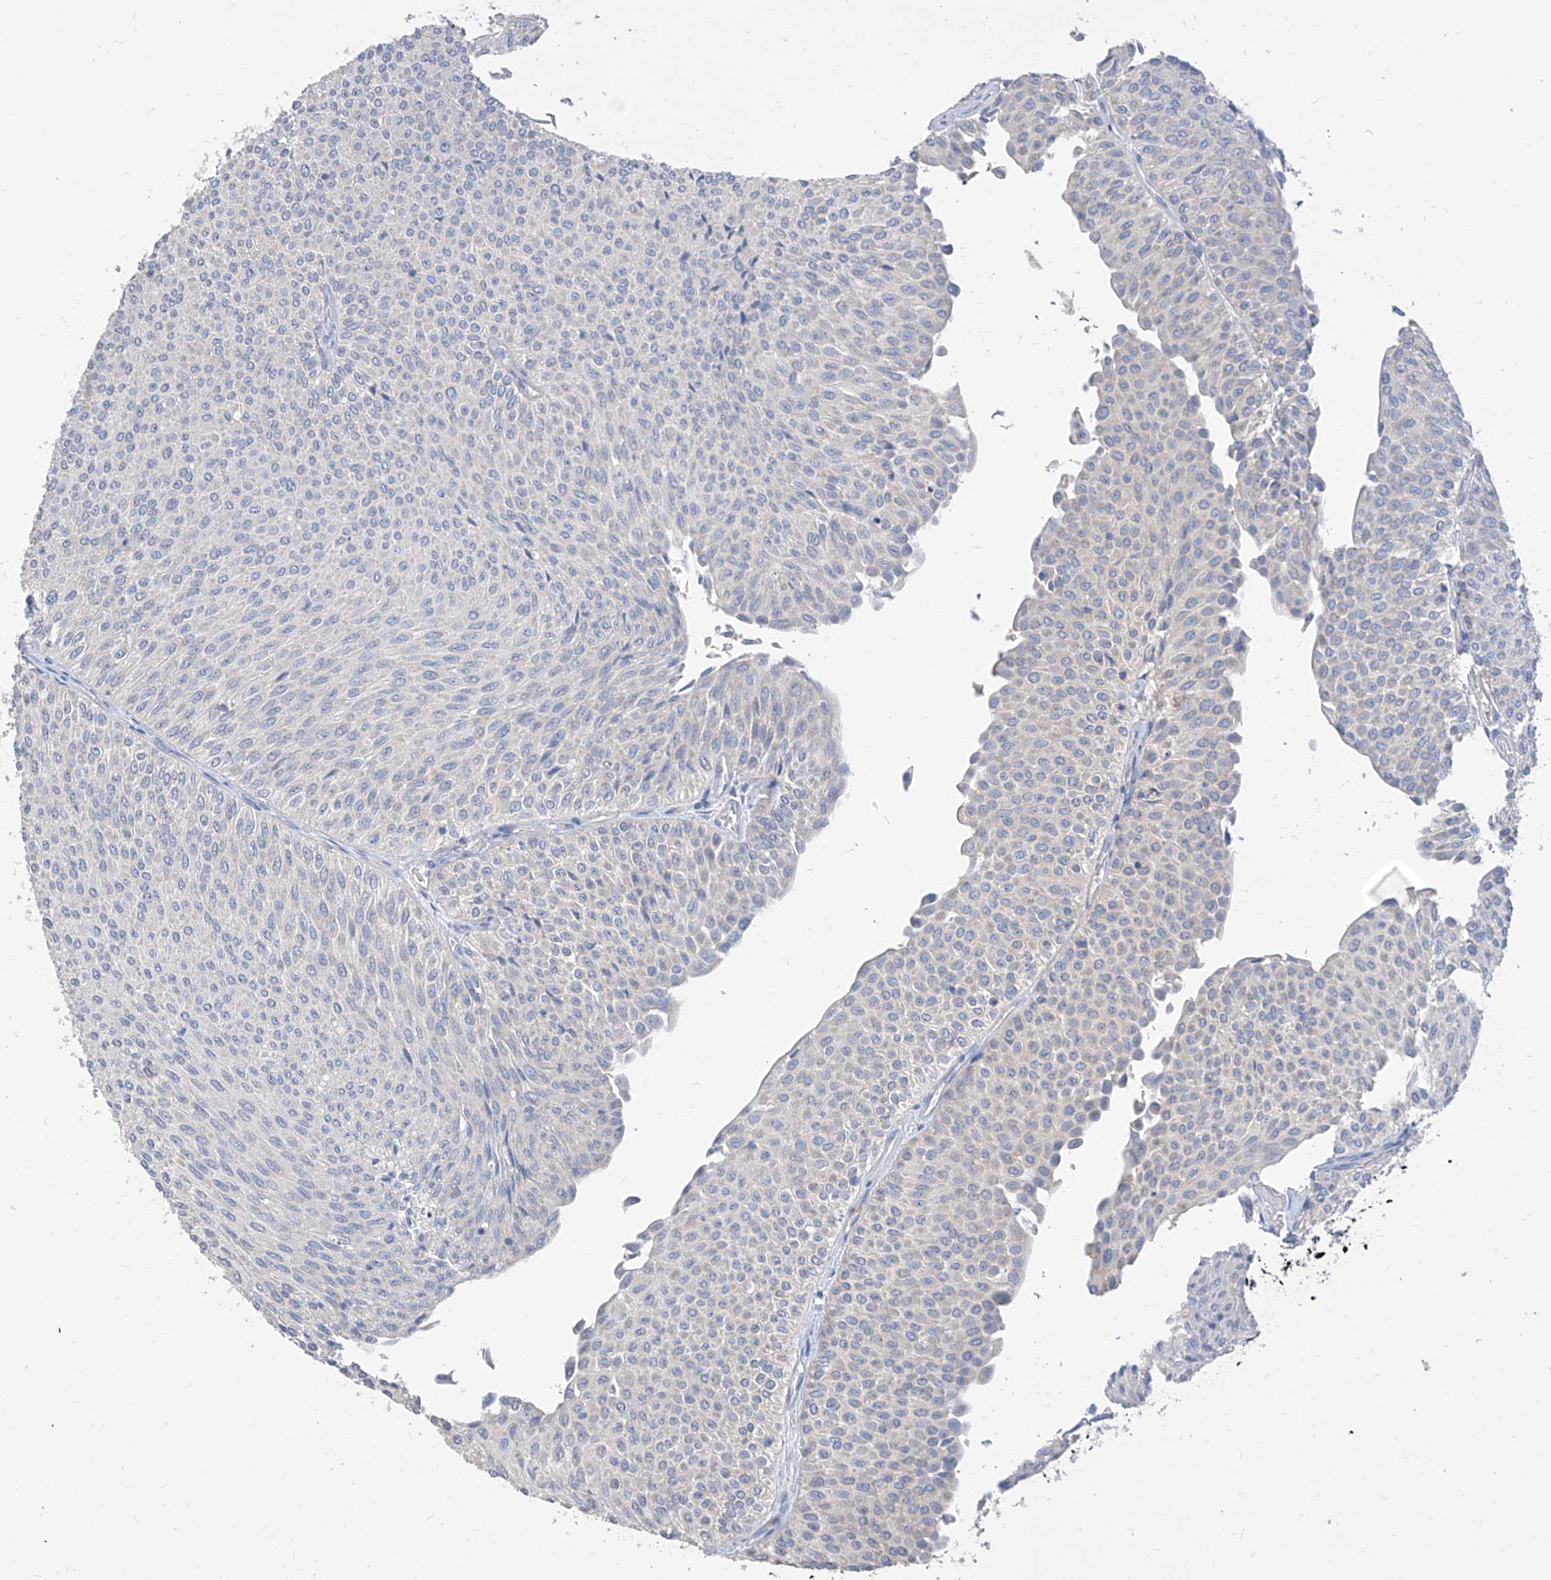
{"staining": {"intensity": "negative", "quantity": "none", "location": "none"}, "tissue": "urothelial cancer", "cell_type": "Tumor cells", "image_type": "cancer", "snomed": [{"axis": "morphology", "description": "Urothelial carcinoma, Low grade"}, {"axis": "topography", "description": "Urinary bladder"}], "caption": "IHC histopathology image of neoplastic tissue: human urothelial cancer stained with DAB demonstrates no significant protein positivity in tumor cells.", "gene": "ZZEF1", "patient": {"sex": "male", "age": 78}}